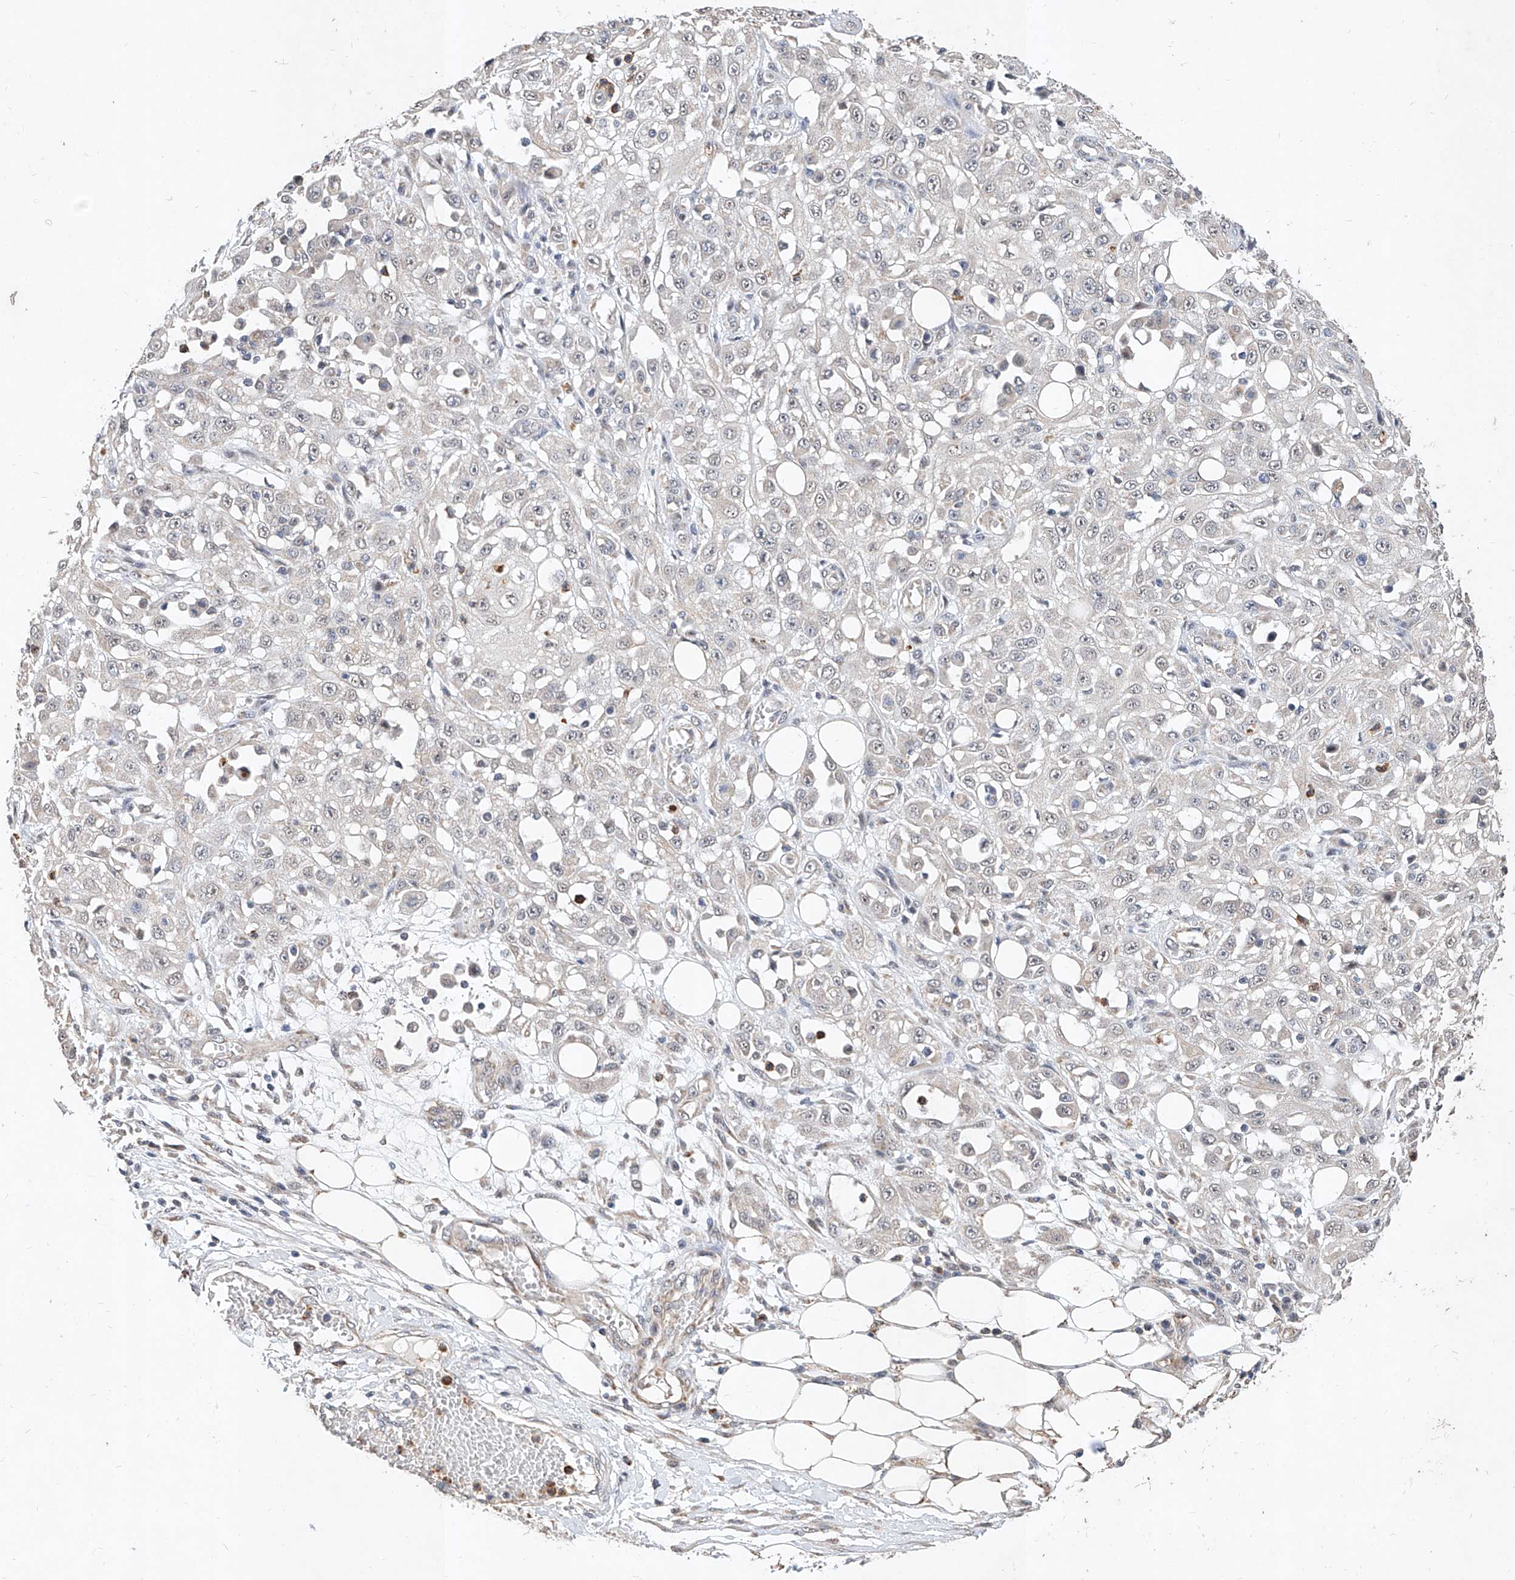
{"staining": {"intensity": "negative", "quantity": "none", "location": "none"}, "tissue": "skin cancer", "cell_type": "Tumor cells", "image_type": "cancer", "snomed": [{"axis": "morphology", "description": "Squamous cell carcinoma, NOS"}, {"axis": "morphology", "description": "Squamous cell carcinoma, metastatic, NOS"}, {"axis": "topography", "description": "Skin"}, {"axis": "topography", "description": "Lymph node"}], "caption": "Tumor cells are negative for protein expression in human squamous cell carcinoma (skin).", "gene": "MFSD4B", "patient": {"sex": "male", "age": 75}}